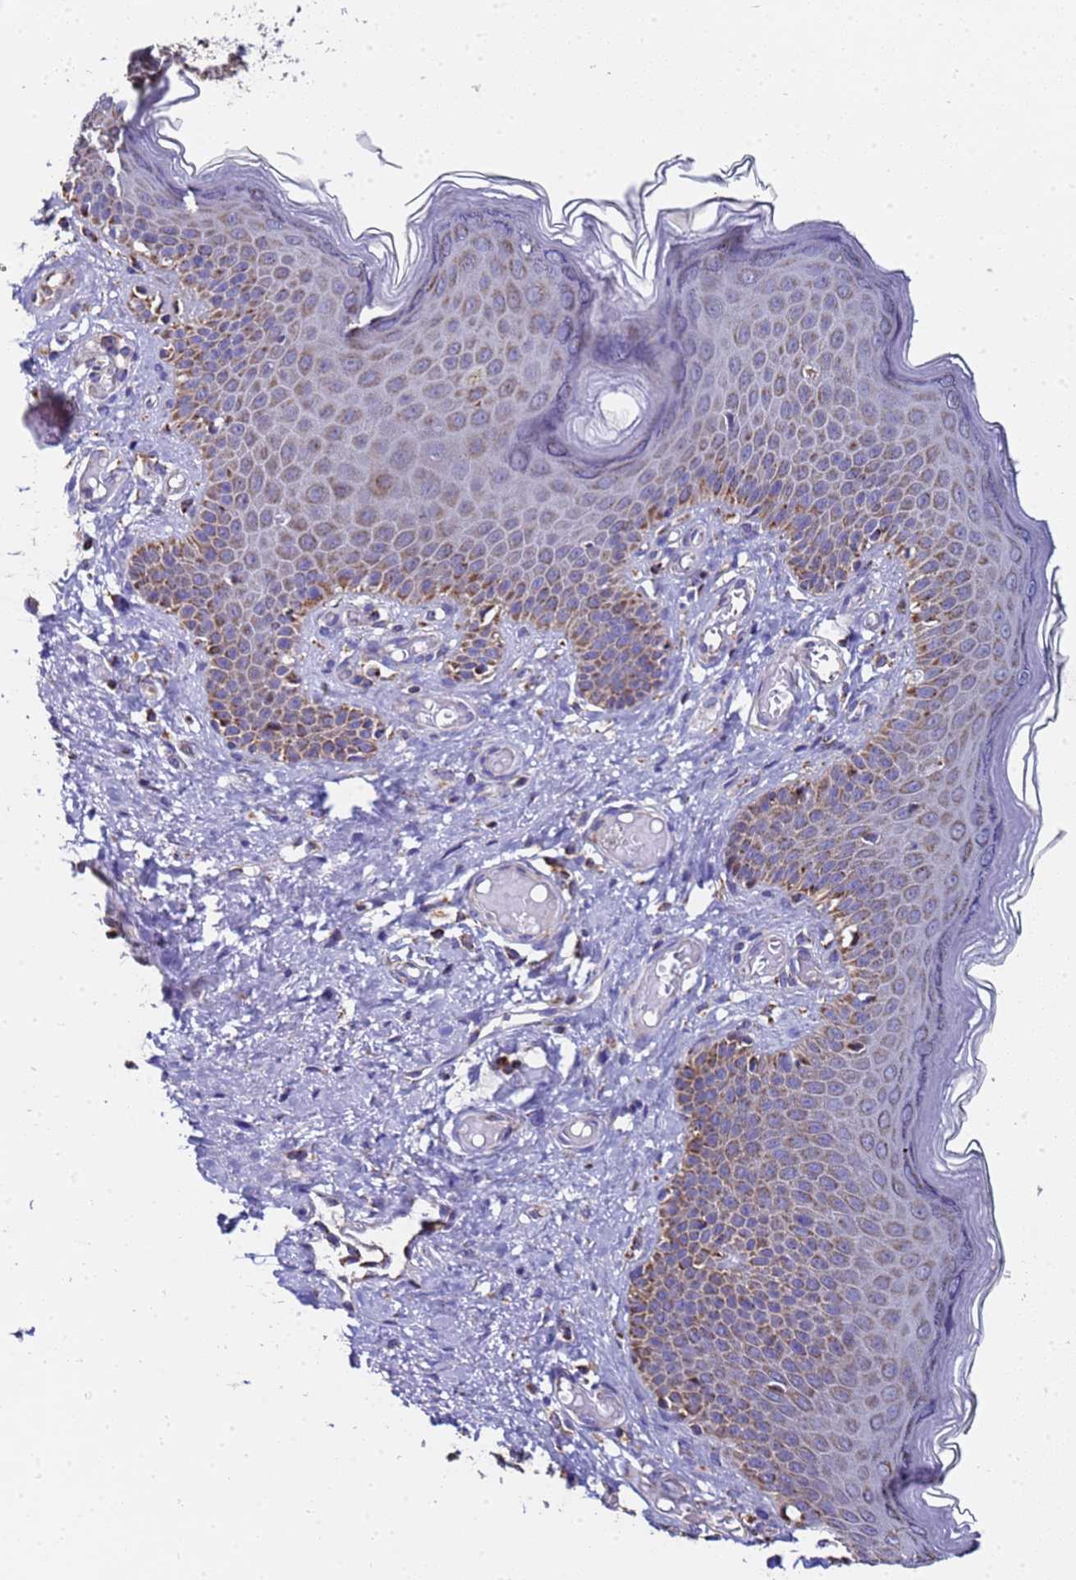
{"staining": {"intensity": "moderate", "quantity": "25%-75%", "location": "cytoplasmic/membranous"}, "tissue": "skin", "cell_type": "Epidermal cells", "image_type": "normal", "snomed": [{"axis": "morphology", "description": "Normal tissue, NOS"}, {"axis": "topography", "description": "Anal"}], "caption": "A medium amount of moderate cytoplasmic/membranous staining is appreciated in about 25%-75% of epidermal cells in benign skin.", "gene": "MRPS12", "patient": {"sex": "female", "age": 40}}